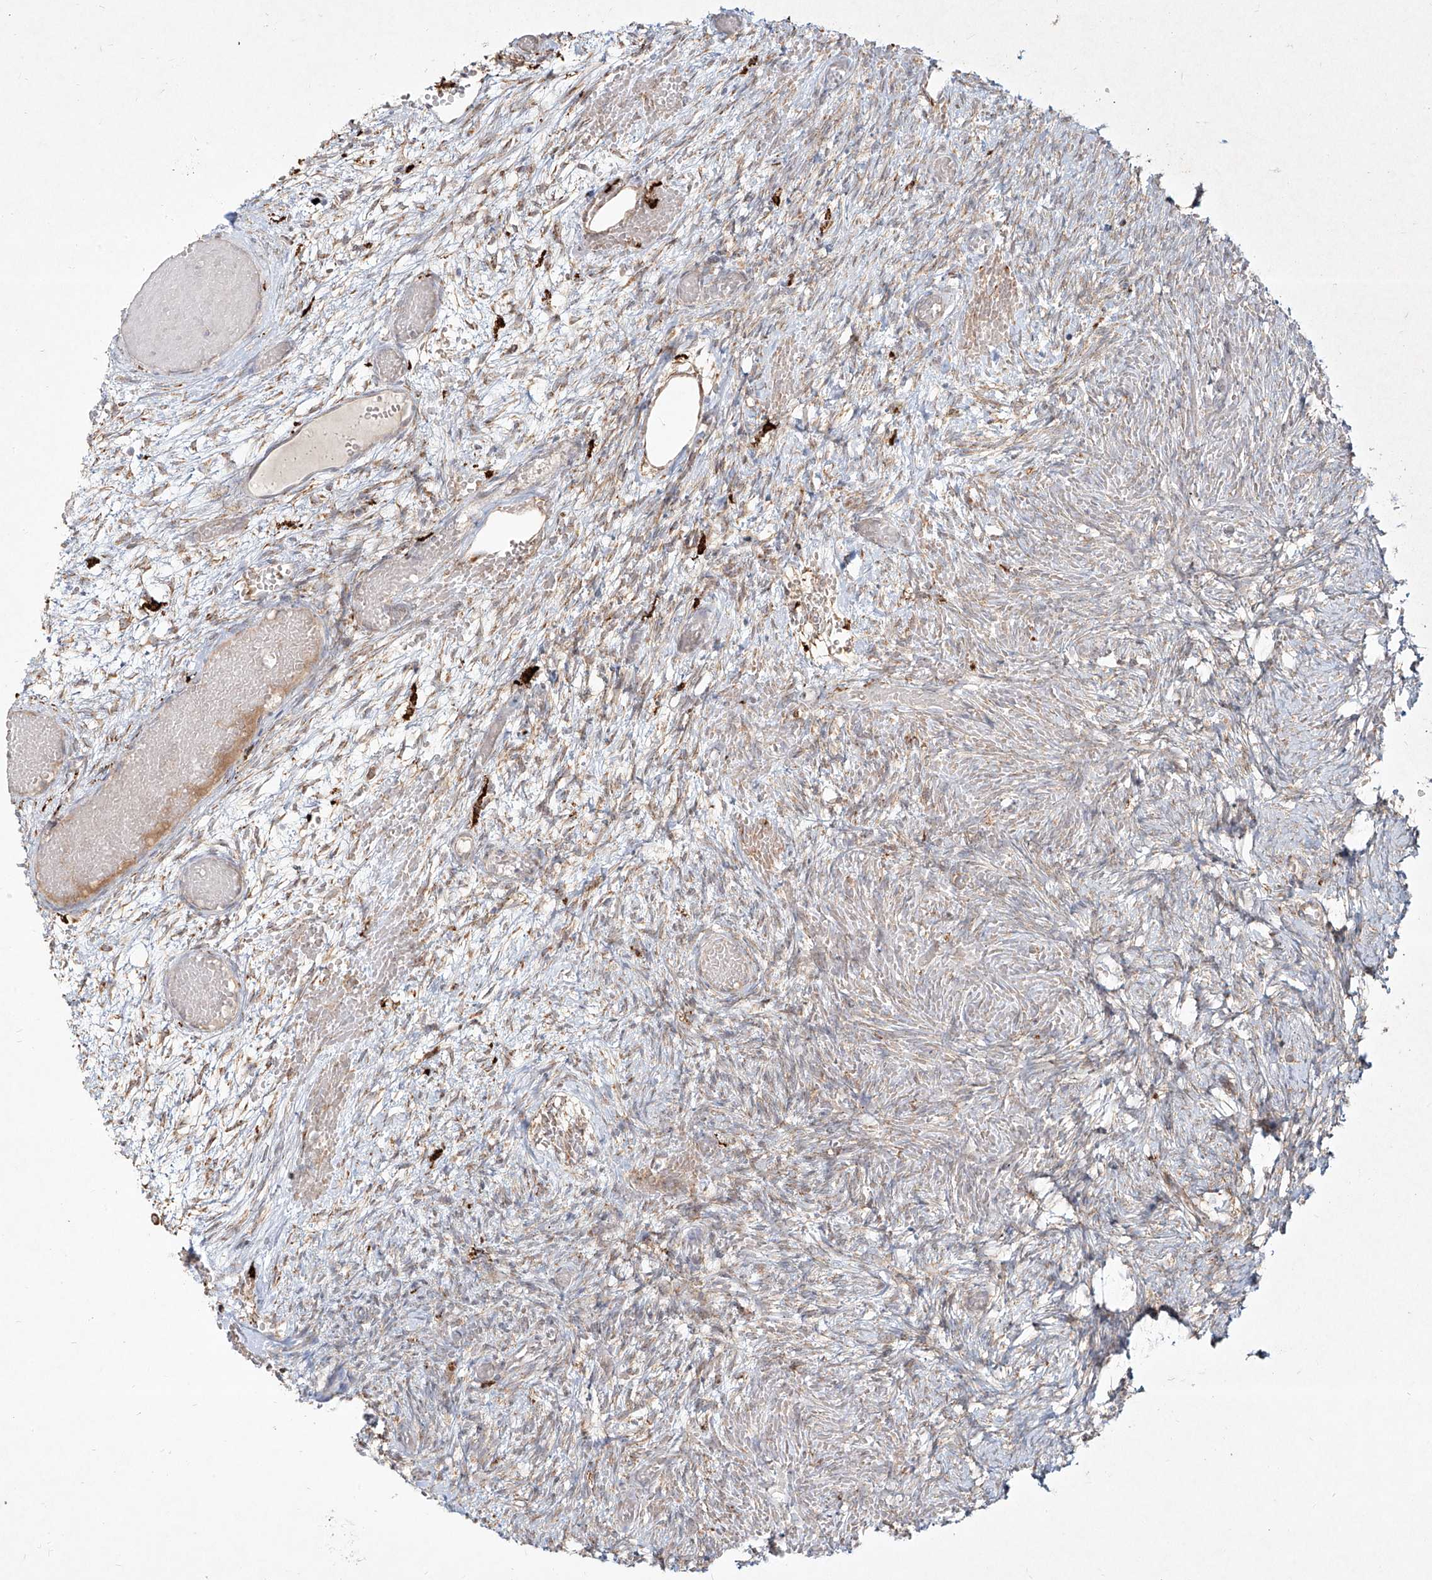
{"staining": {"intensity": "moderate", "quantity": ">75%", "location": "cytoplasmic/membranous"}, "tissue": "ovary", "cell_type": "Follicle cells", "image_type": "normal", "snomed": [{"axis": "morphology", "description": "Adenocarcinoma, NOS"}, {"axis": "topography", "description": "Endometrium"}], "caption": "IHC (DAB) staining of normal ovary exhibits moderate cytoplasmic/membranous protein staining in about >75% of follicle cells. Immunohistochemistry stains the protein in brown and the nuclei are stained blue.", "gene": "CD209", "patient": {"sex": "female", "age": 32}}